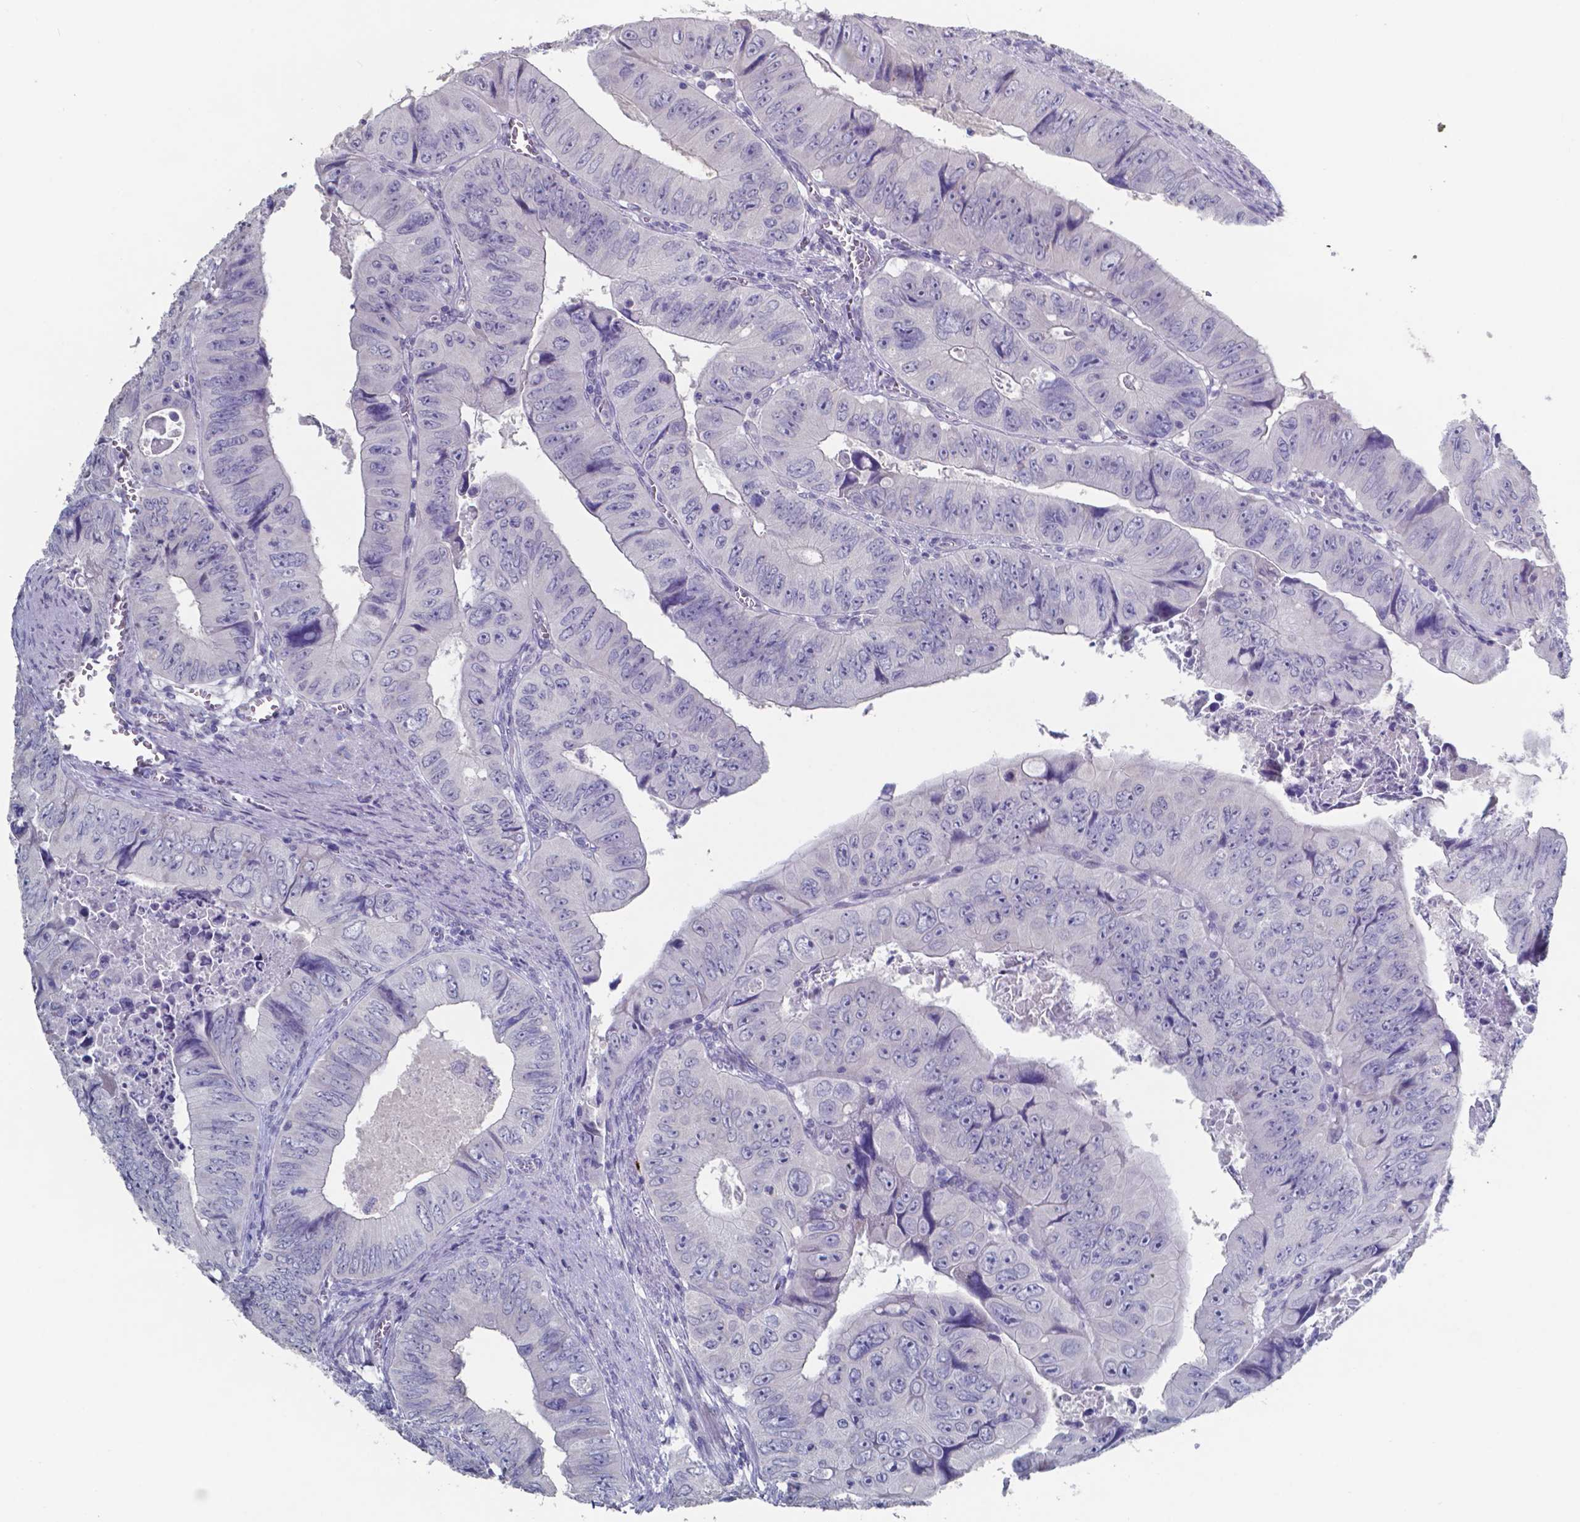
{"staining": {"intensity": "negative", "quantity": "none", "location": "none"}, "tissue": "colorectal cancer", "cell_type": "Tumor cells", "image_type": "cancer", "snomed": [{"axis": "morphology", "description": "Adenocarcinoma, NOS"}, {"axis": "topography", "description": "Colon"}], "caption": "An immunohistochemistry (IHC) photomicrograph of colorectal adenocarcinoma is shown. There is no staining in tumor cells of colorectal adenocarcinoma.", "gene": "PLA2R1", "patient": {"sex": "female", "age": 84}}